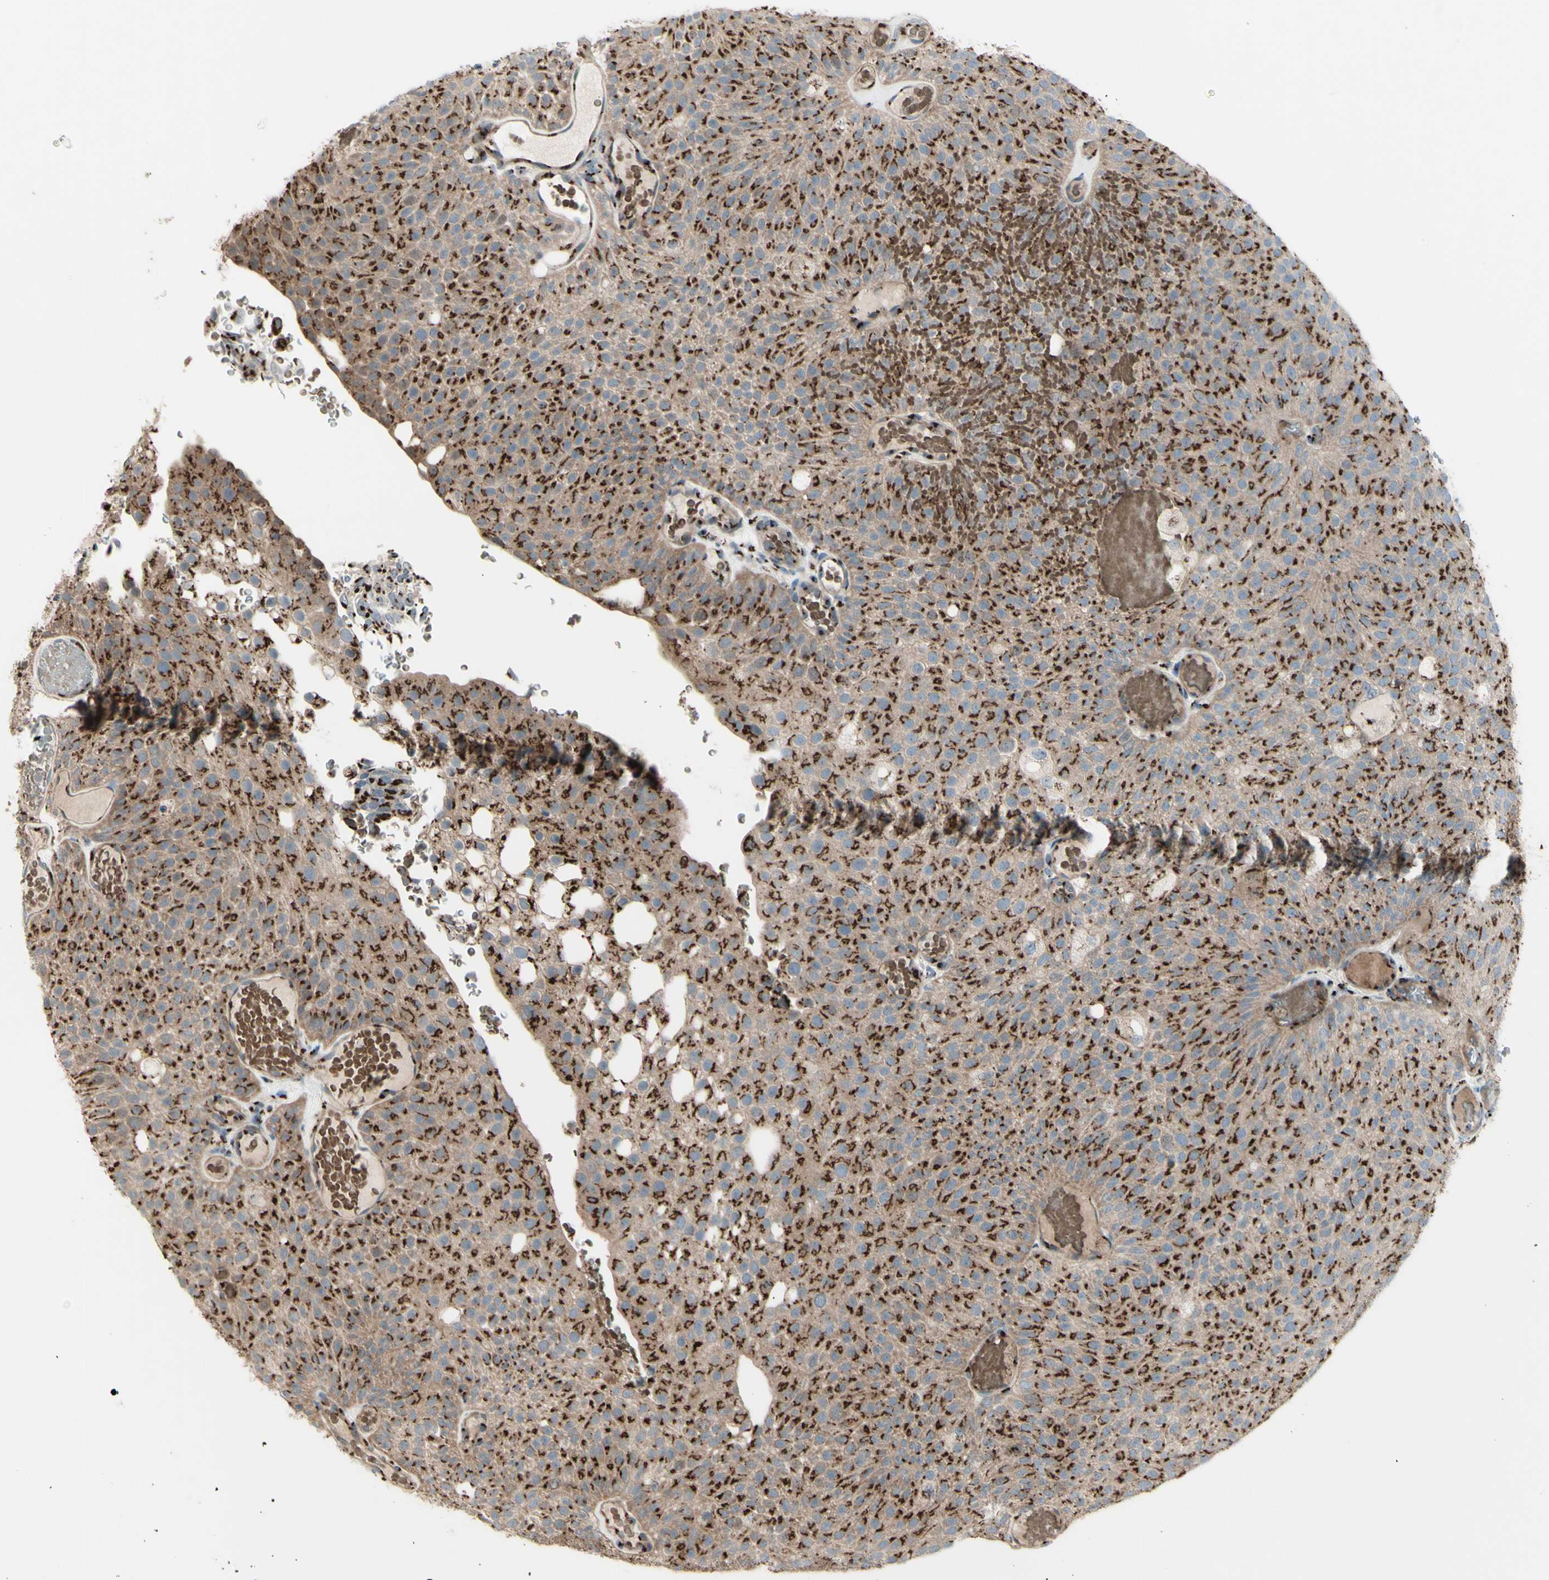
{"staining": {"intensity": "moderate", "quantity": ">75%", "location": "cytoplasmic/membranous"}, "tissue": "urothelial cancer", "cell_type": "Tumor cells", "image_type": "cancer", "snomed": [{"axis": "morphology", "description": "Urothelial carcinoma, Low grade"}, {"axis": "topography", "description": "Urinary bladder"}], "caption": "Immunohistochemistry (IHC) micrograph of neoplastic tissue: human urothelial carcinoma (low-grade) stained using immunohistochemistry (IHC) displays medium levels of moderate protein expression localized specifically in the cytoplasmic/membranous of tumor cells, appearing as a cytoplasmic/membranous brown color.", "gene": "BPNT2", "patient": {"sex": "male", "age": 78}}